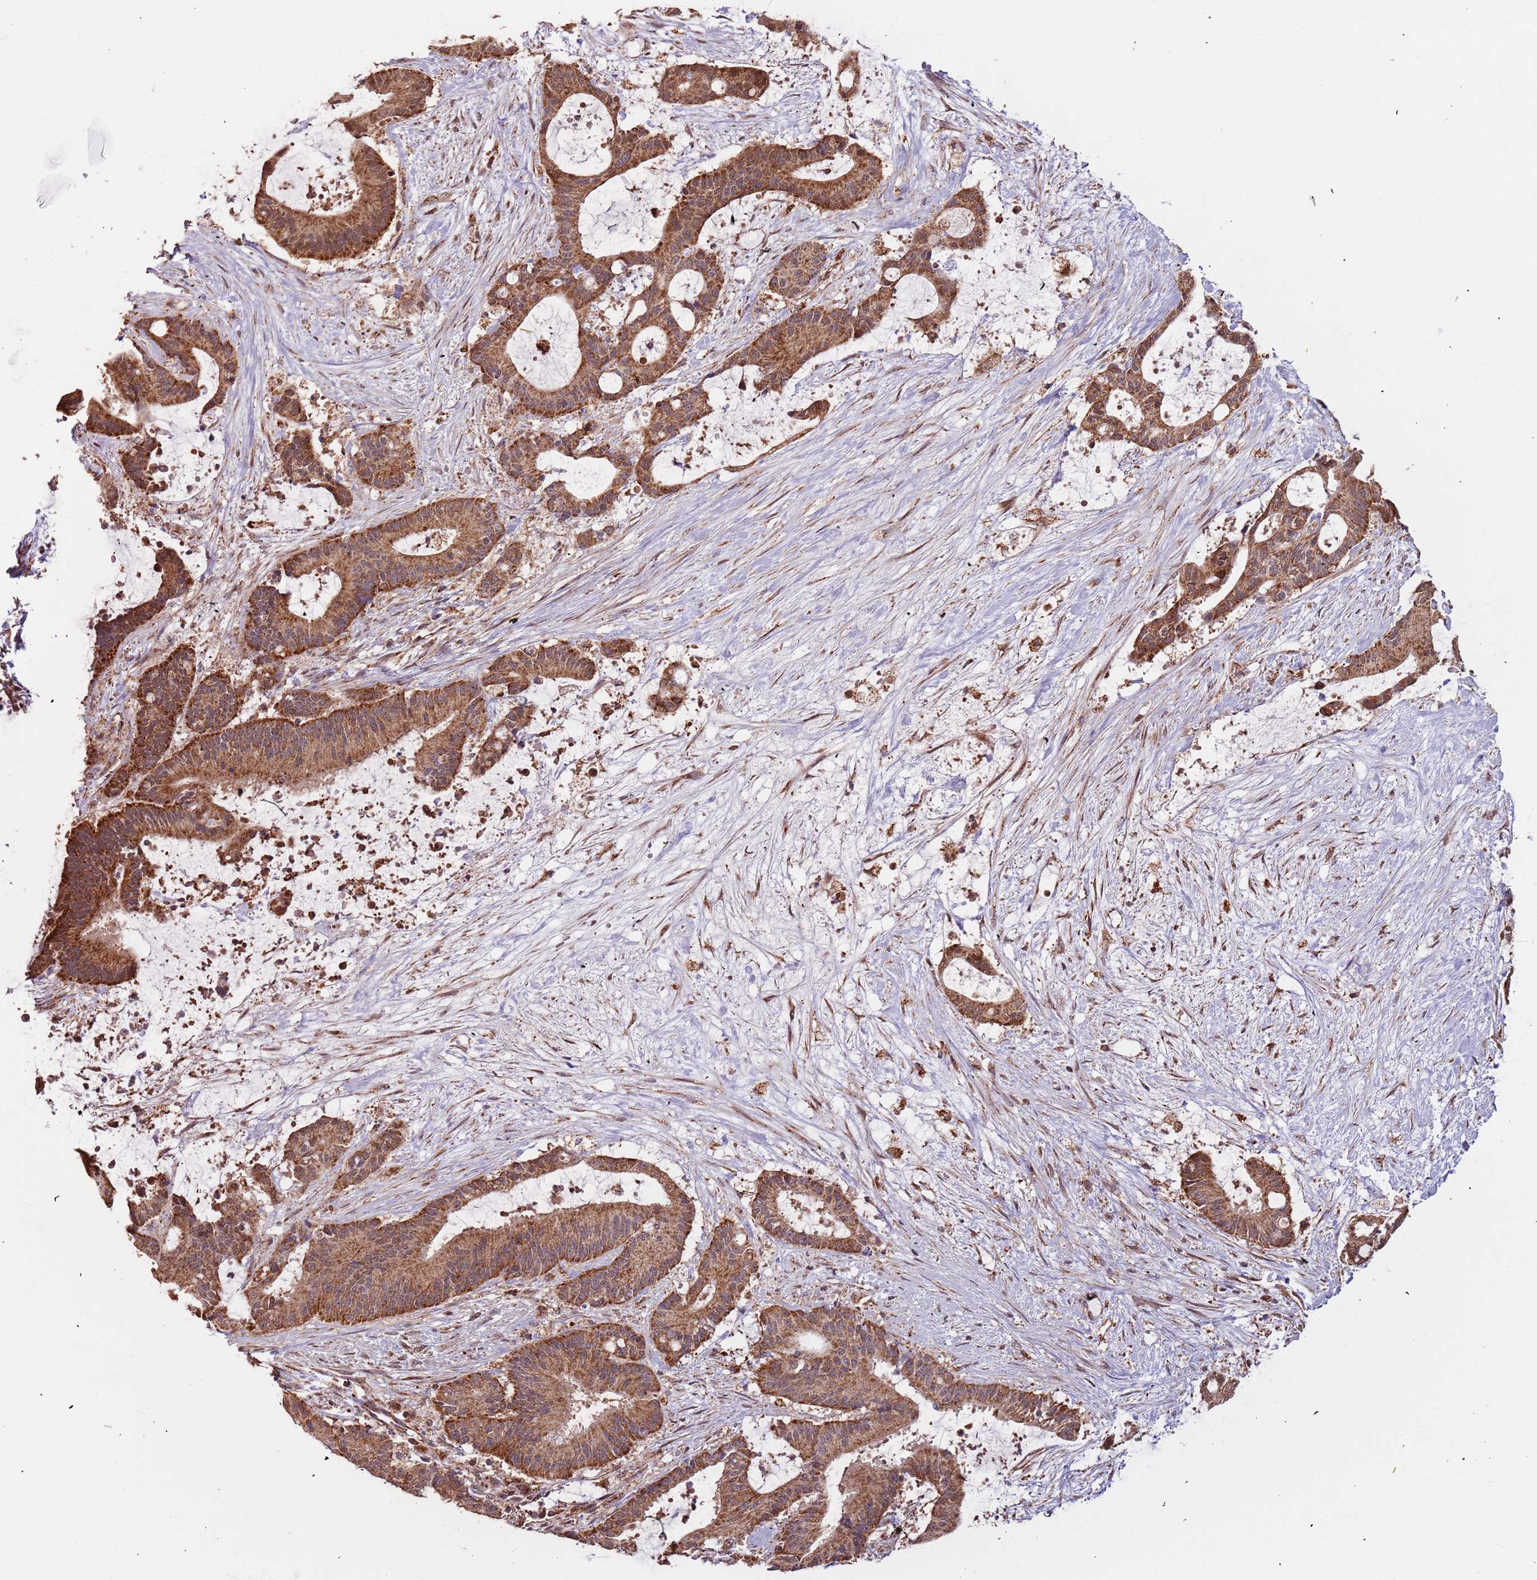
{"staining": {"intensity": "strong", "quantity": ">75%", "location": "cytoplasmic/membranous"}, "tissue": "liver cancer", "cell_type": "Tumor cells", "image_type": "cancer", "snomed": [{"axis": "morphology", "description": "Normal tissue, NOS"}, {"axis": "morphology", "description": "Cholangiocarcinoma"}, {"axis": "topography", "description": "Liver"}, {"axis": "topography", "description": "Peripheral nerve tissue"}], "caption": "Strong cytoplasmic/membranous expression for a protein is identified in about >75% of tumor cells of liver cholangiocarcinoma using IHC.", "gene": "IL17RD", "patient": {"sex": "female", "age": 73}}